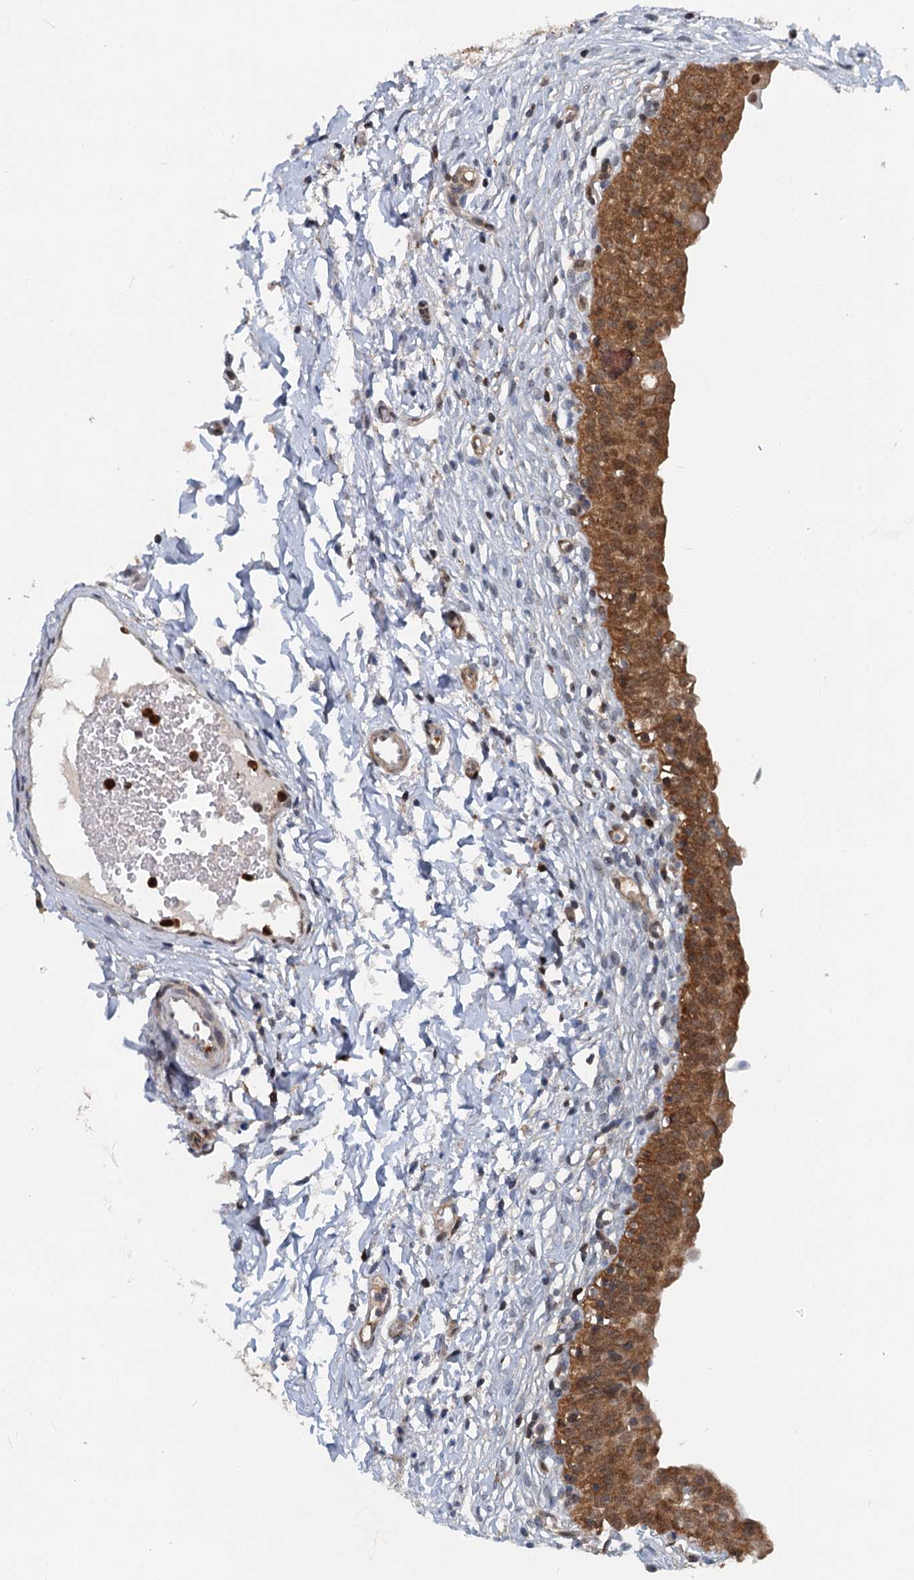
{"staining": {"intensity": "strong", "quantity": ">75%", "location": "cytoplasmic/membranous,nuclear"}, "tissue": "urinary bladder", "cell_type": "Urothelial cells", "image_type": "normal", "snomed": [{"axis": "morphology", "description": "Normal tissue, NOS"}, {"axis": "topography", "description": "Urinary bladder"}], "caption": "Urothelial cells show high levels of strong cytoplasmic/membranous,nuclear staining in about >75% of cells in benign human urinary bladder. (DAB (3,3'-diaminobenzidine) IHC with brightfield microscopy, high magnification).", "gene": "GPI", "patient": {"sex": "male", "age": 55}}